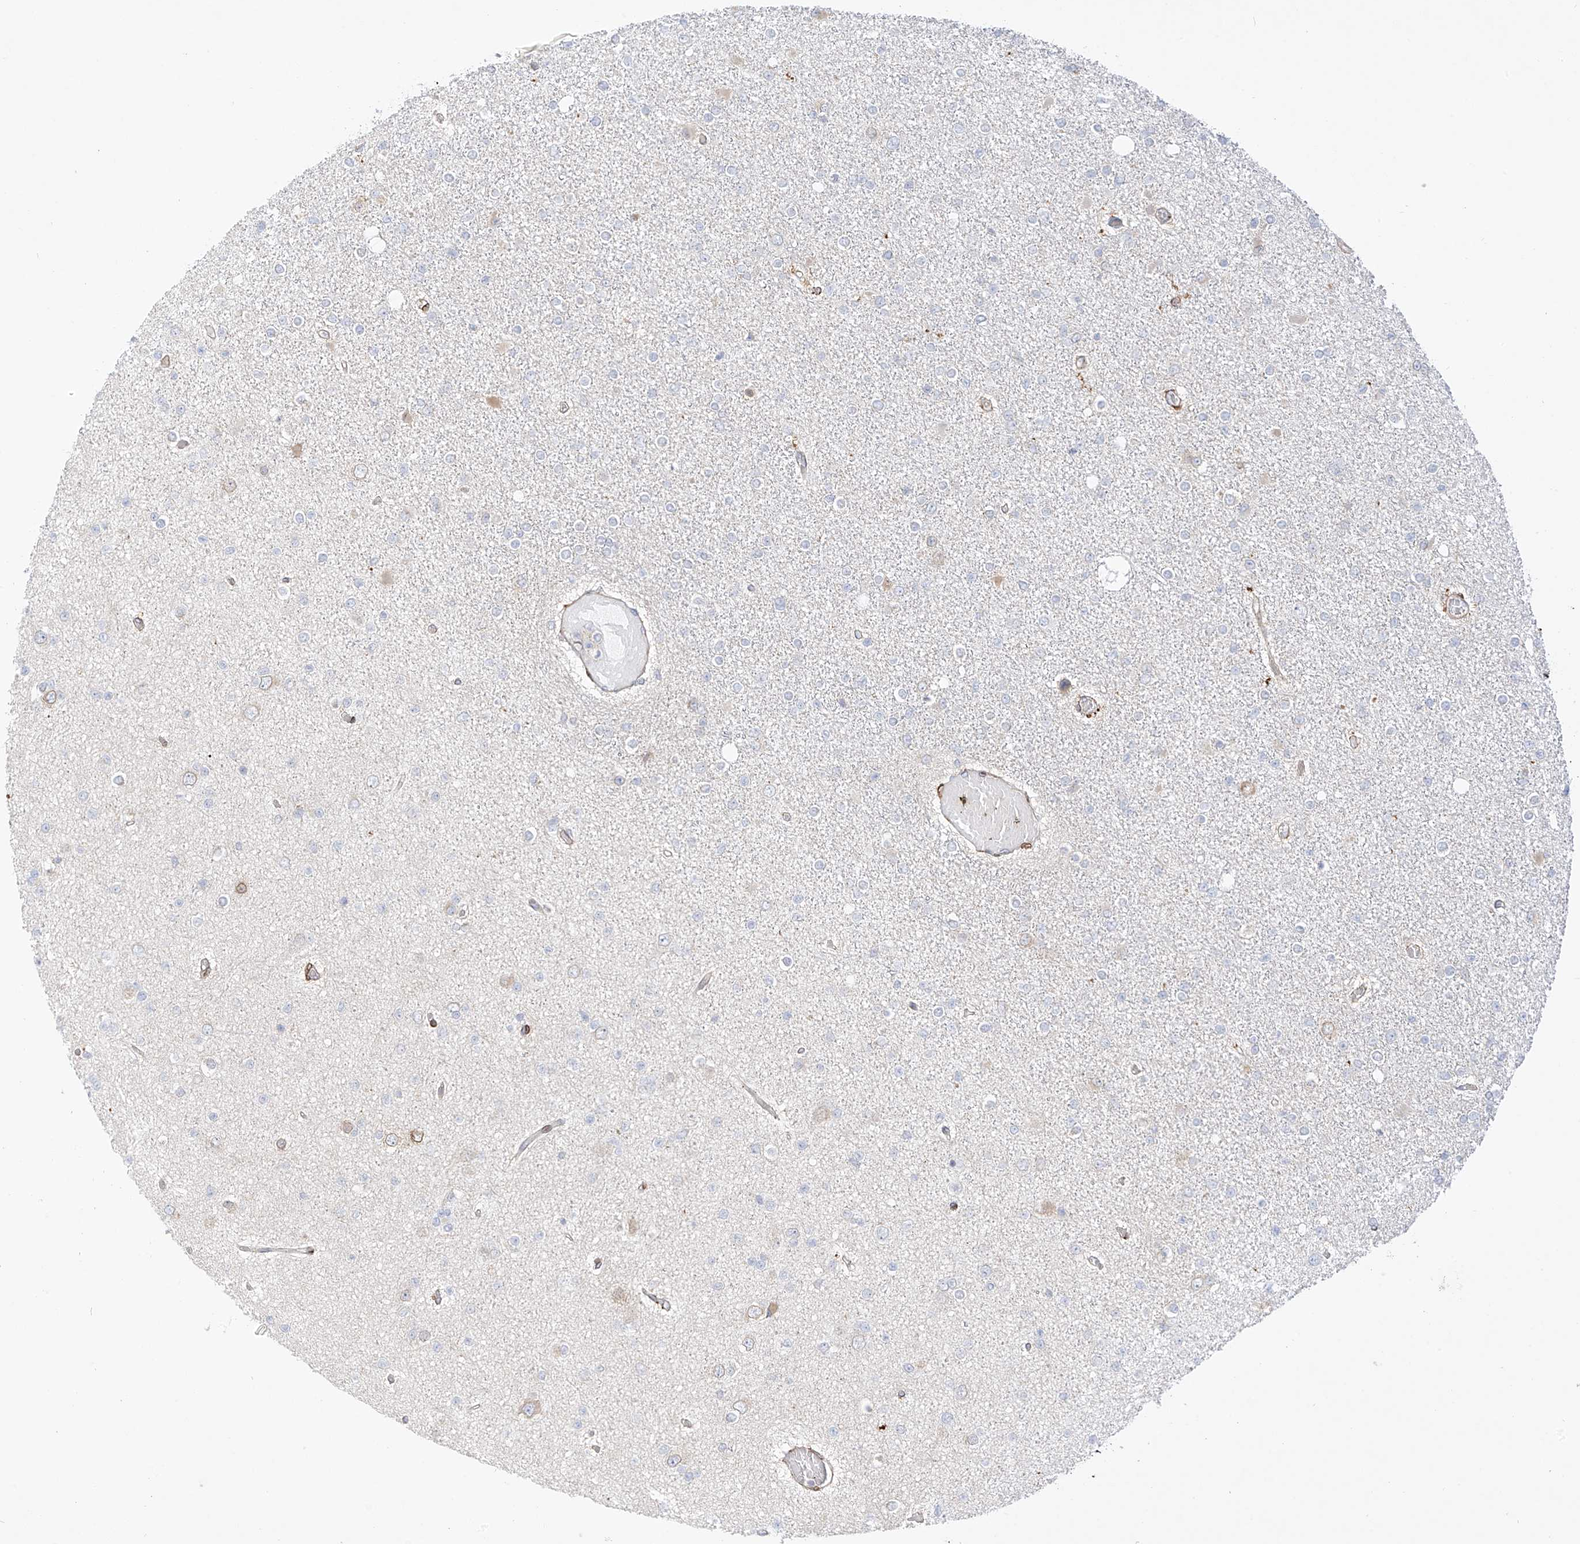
{"staining": {"intensity": "negative", "quantity": "none", "location": "none"}, "tissue": "glioma", "cell_type": "Tumor cells", "image_type": "cancer", "snomed": [{"axis": "morphology", "description": "Glioma, malignant, Low grade"}, {"axis": "topography", "description": "Brain"}], "caption": "An image of malignant glioma (low-grade) stained for a protein reveals no brown staining in tumor cells.", "gene": "PCYOX1", "patient": {"sex": "female", "age": 22}}